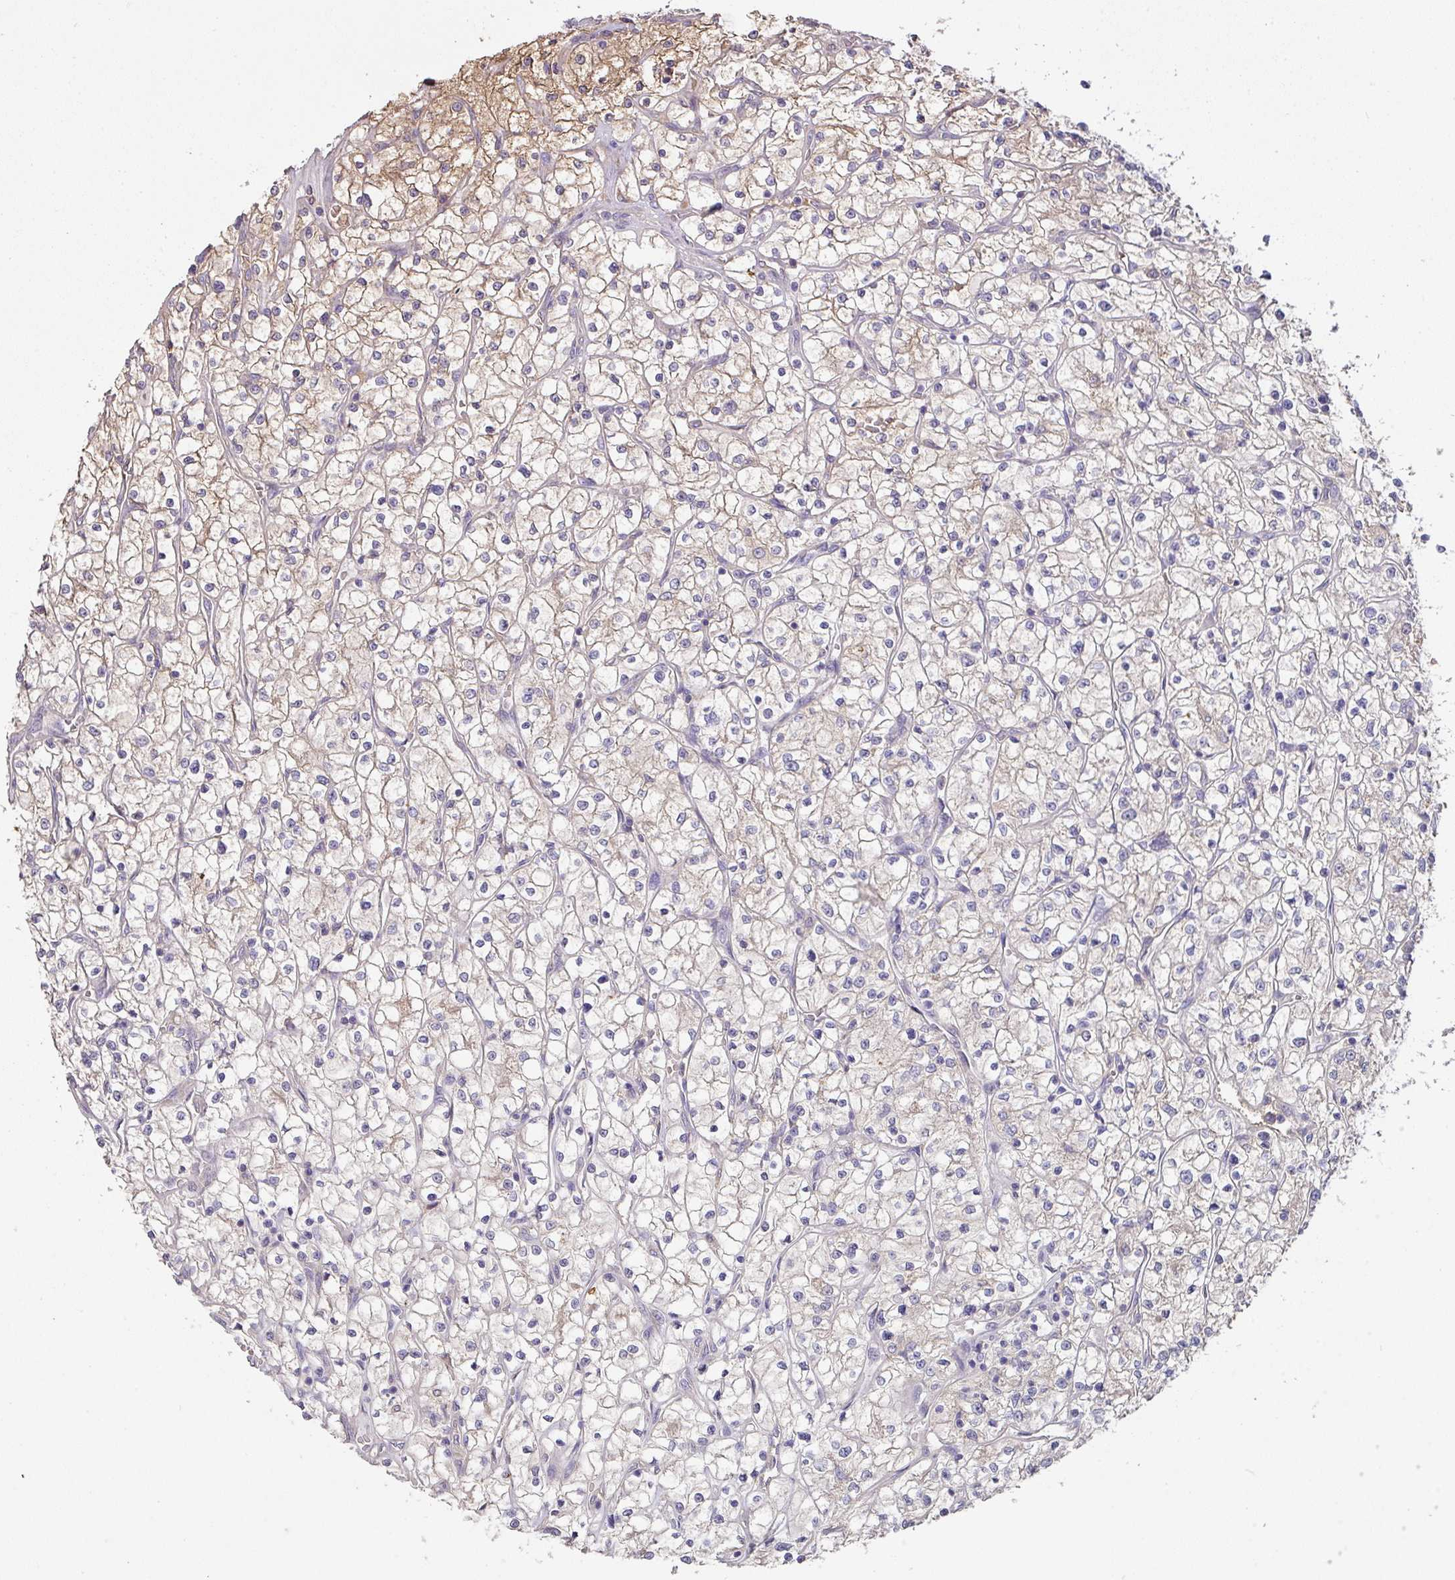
{"staining": {"intensity": "negative", "quantity": "none", "location": "none"}, "tissue": "renal cancer", "cell_type": "Tumor cells", "image_type": "cancer", "snomed": [{"axis": "morphology", "description": "Adenocarcinoma, NOS"}, {"axis": "topography", "description": "Kidney"}], "caption": "Tumor cells show no significant expression in renal cancer (adenocarcinoma). (DAB immunohistochemistry with hematoxylin counter stain).", "gene": "ZNF266", "patient": {"sex": "female", "age": 64}}